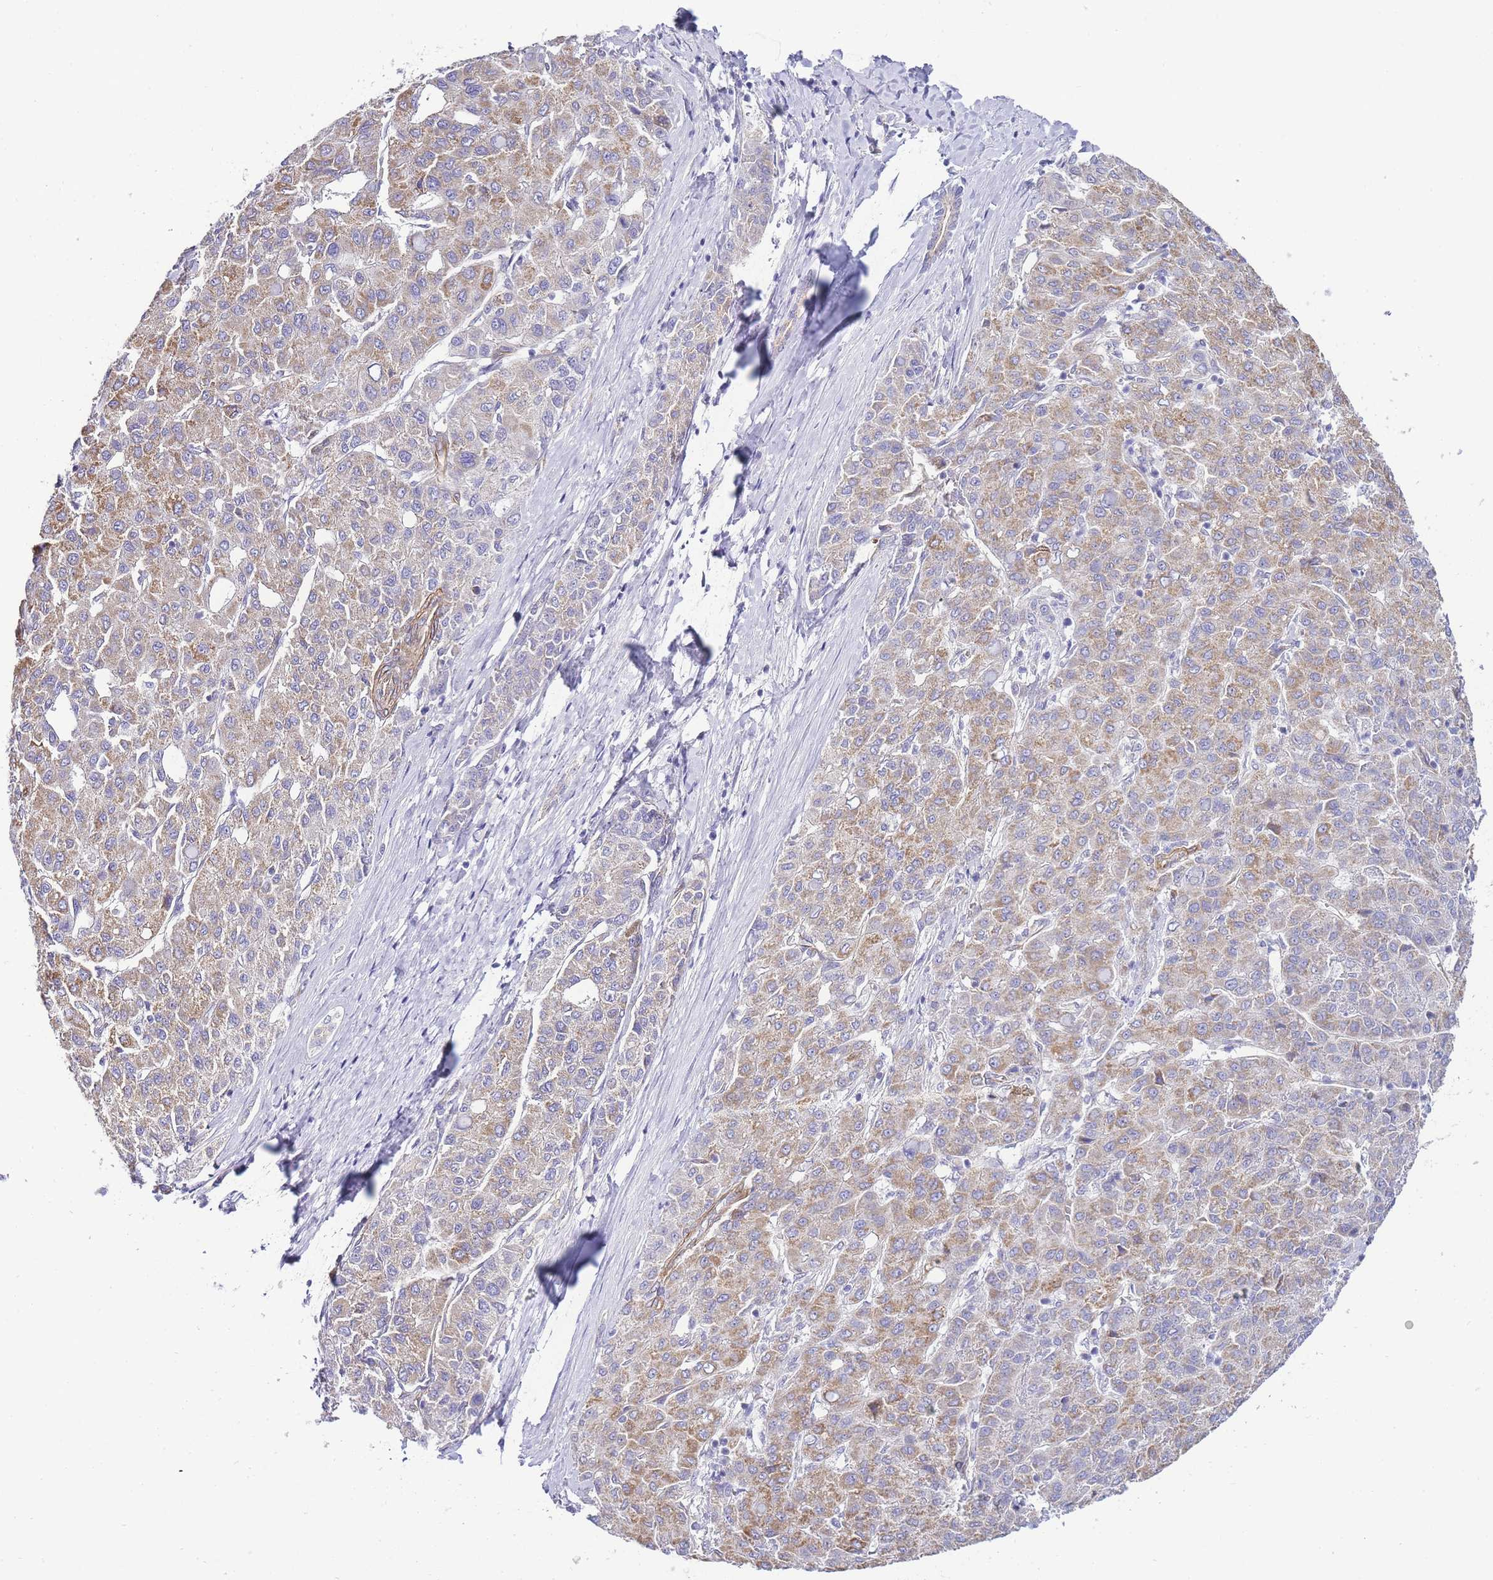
{"staining": {"intensity": "moderate", "quantity": ">75%", "location": "cytoplasmic/membranous"}, "tissue": "liver cancer", "cell_type": "Tumor cells", "image_type": "cancer", "snomed": [{"axis": "morphology", "description": "Carcinoma, Hepatocellular, NOS"}, {"axis": "topography", "description": "Liver"}], "caption": "IHC image of human liver hepatocellular carcinoma stained for a protein (brown), which exhibits medium levels of moderate cytoplasmic/membranous positivity in about >75% of tumor cells.", "gene": "PDCD7", "patient": {"sex": "male", "age": 65}}